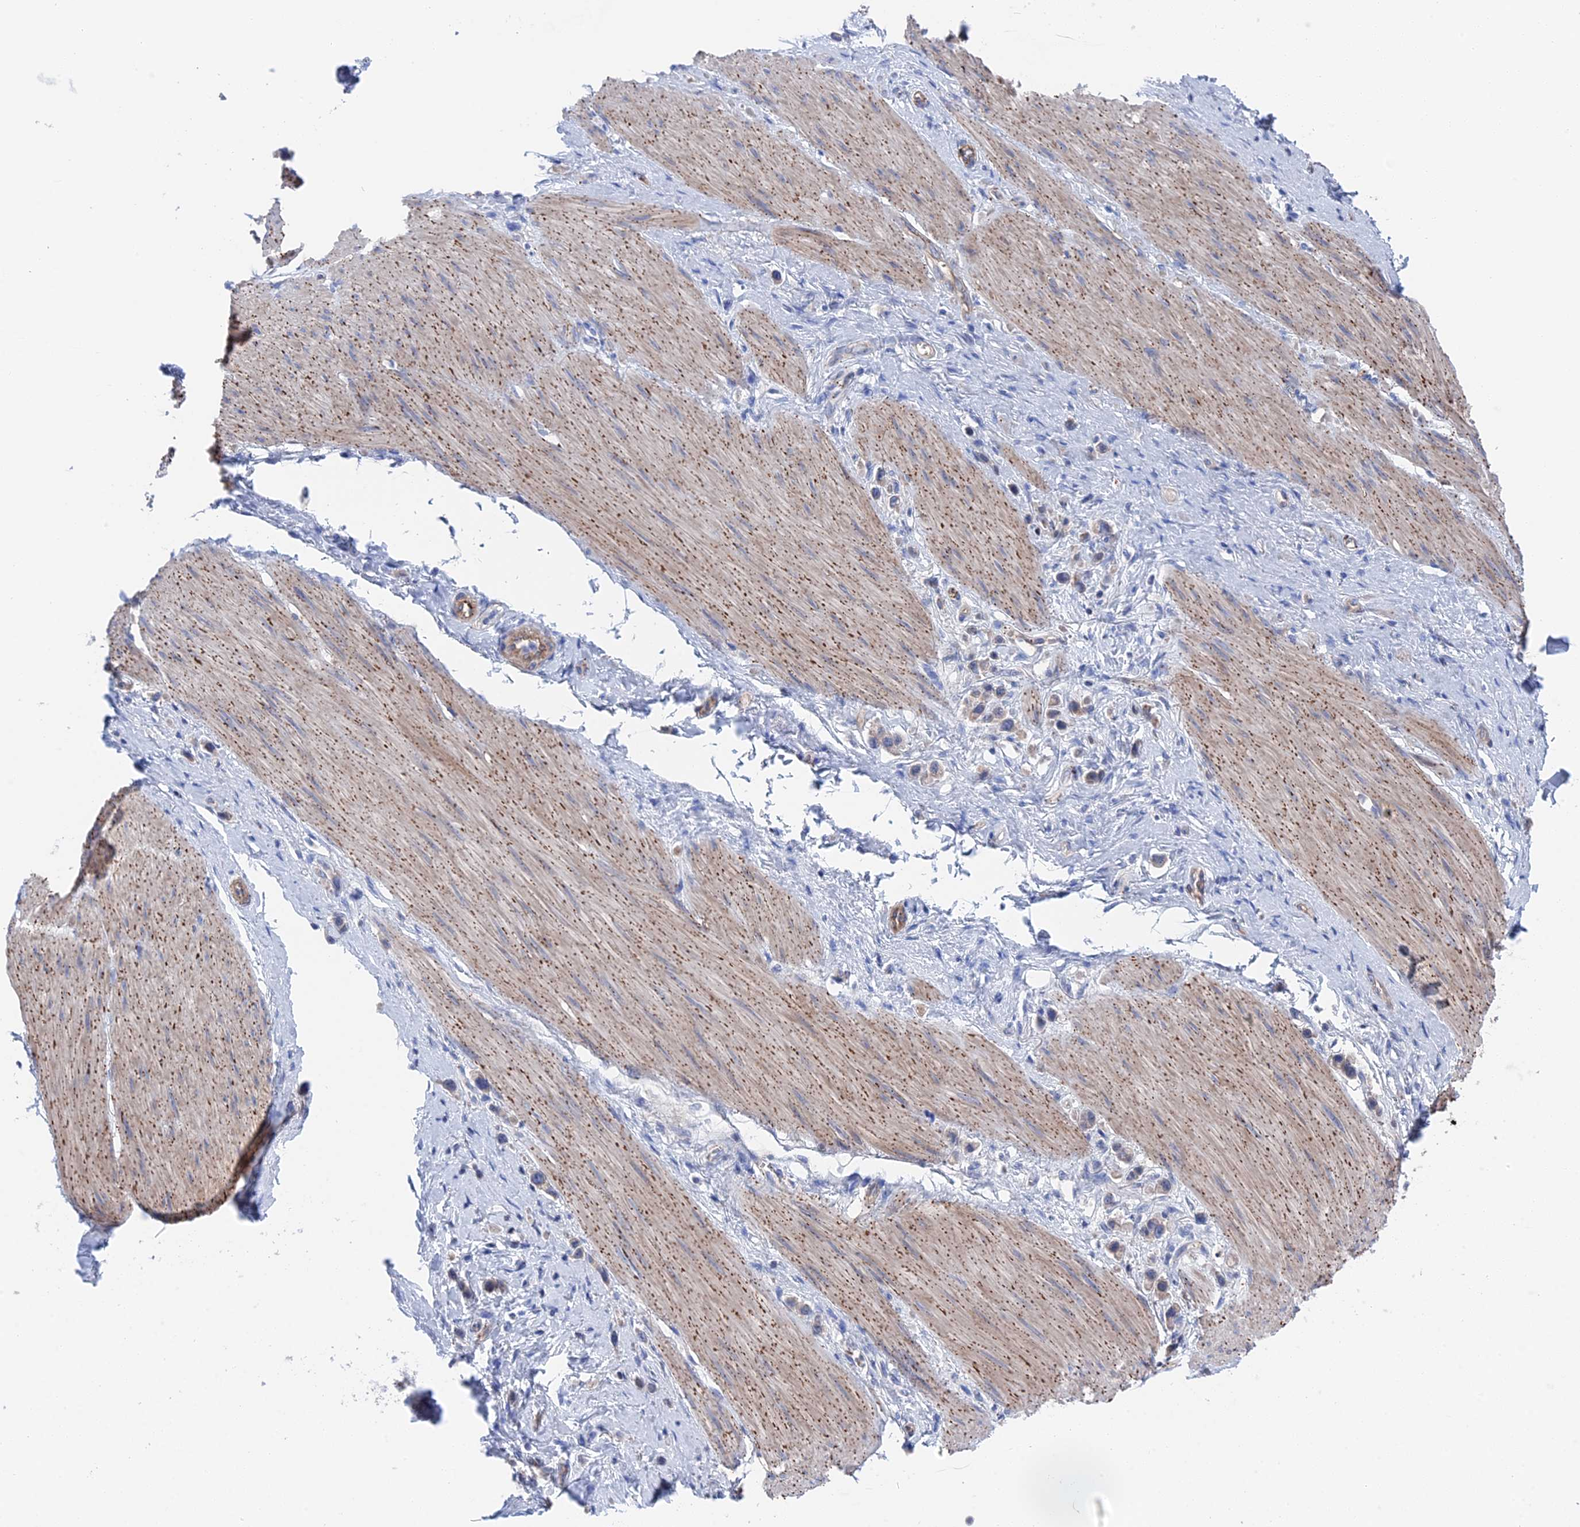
{"staining": {"intensity": "weak", "quantity": "<25%", "location": "cytoplasmic/membranous"}, "tissue": "stomach cancer", "cell_type": "Tumor cells", "image_type": "cancer", "snomed": [{"axis": "morphology", "description": "Adenocarcinoma, NOS"}, {"axis": "topography", "description": "Stomach"}], "caption": "Immunohistochemistry micrograph of neoplastic tissue: human stomach cancer stained with DAB shows no significant protein staining in tumor cells.", "gene": "MTHFSD", "patient": {"sex": "female", "age": 65}}